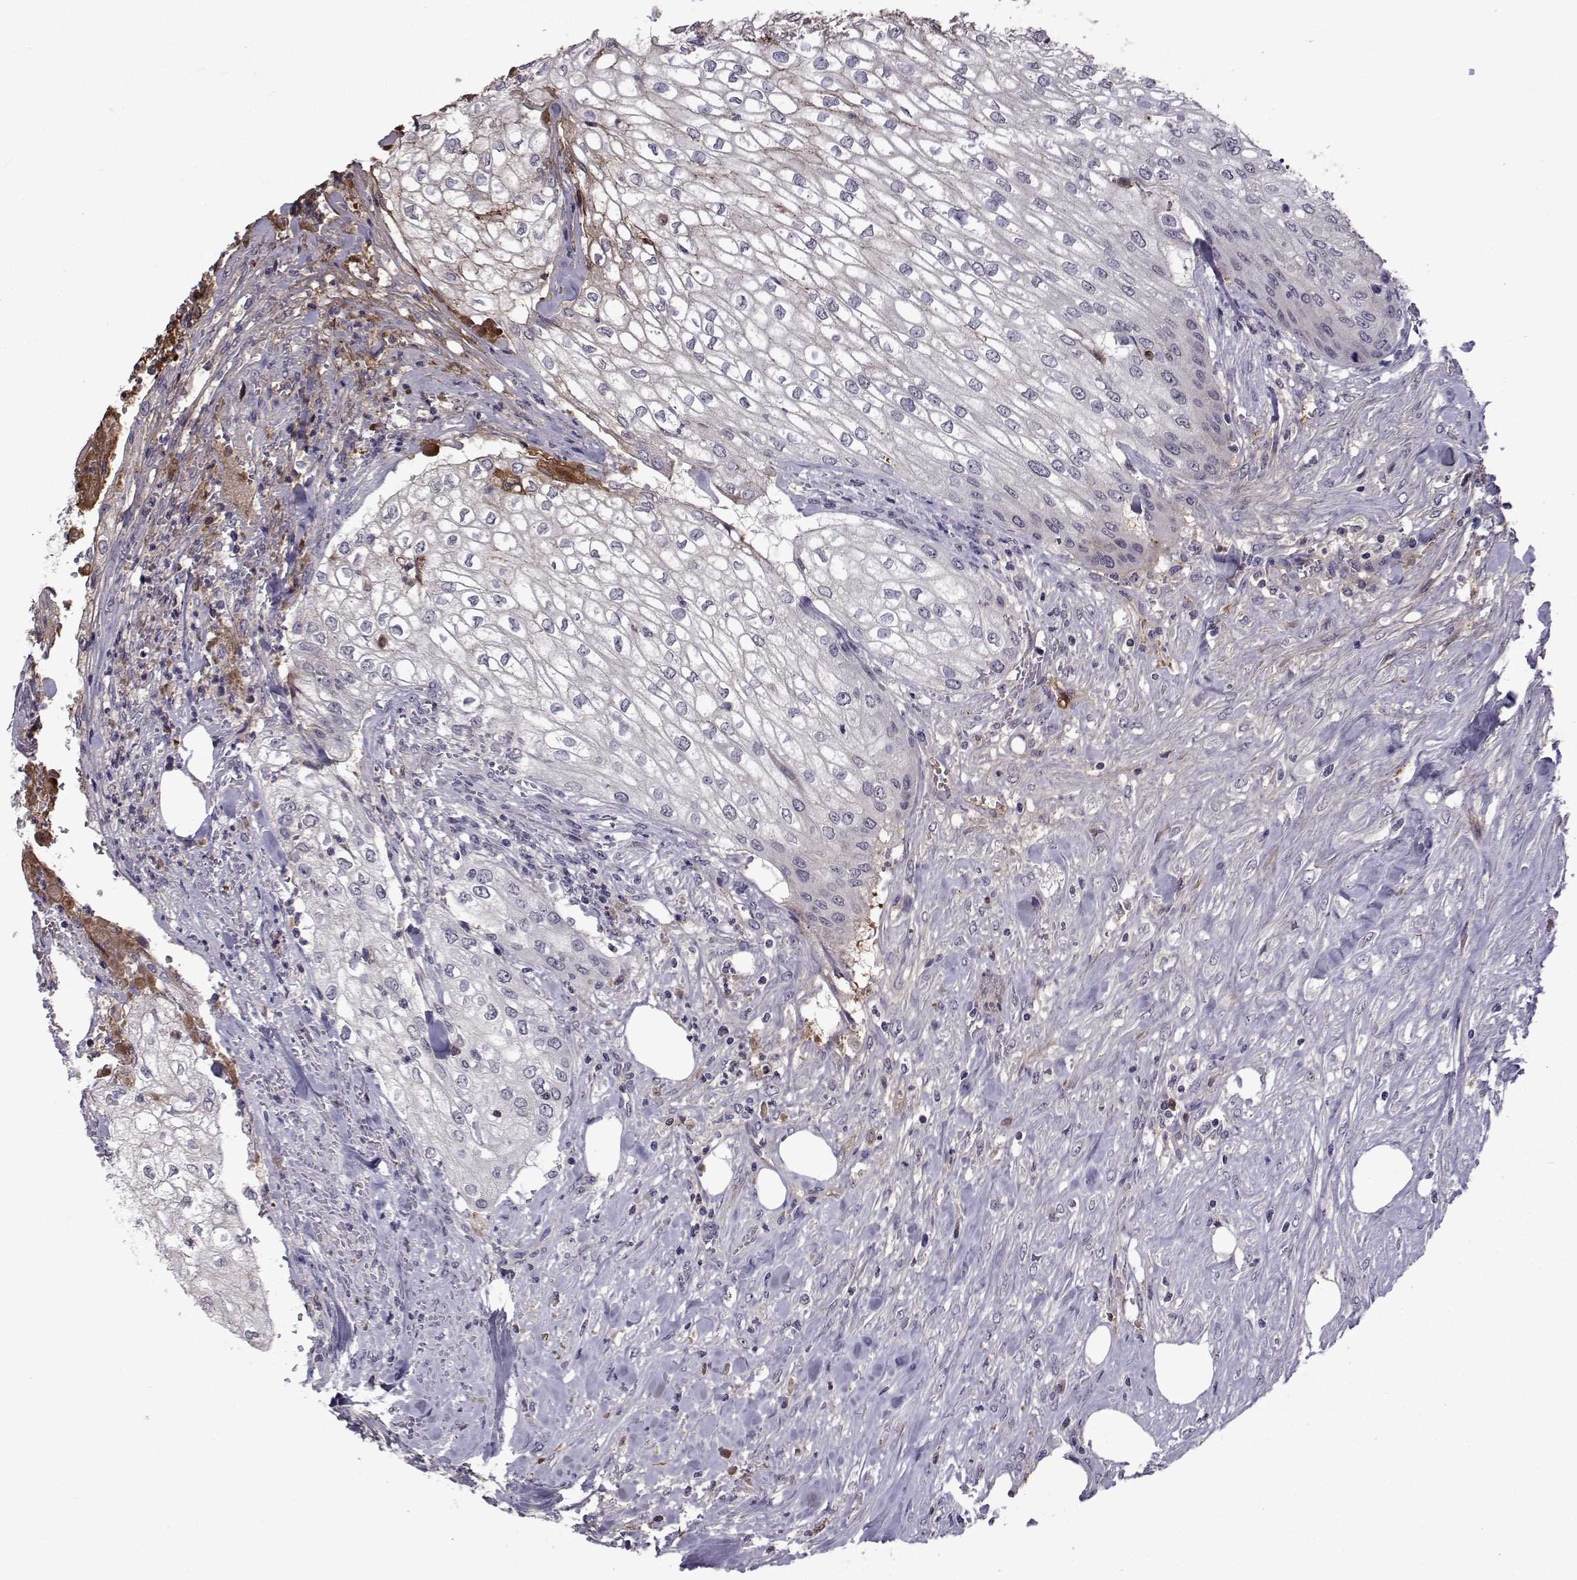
{"staining": {"intensity": "negative", "quantity": "none", "location": "none"}, "tissue": "urothelial cancer", "cell_type": "Tumor cells", "image_type": "cancer", "snomed": [{"axis": "morphology", "description": "Urothelial carcinoma, High grade"}, {"axis": "topography", "description": "Urinary bladder"}], "caption": "IHC of human urothelial cancer demonstrates no expression in tumor cells.", "gene": "TNFRSF11B", "patient": {"sex": "male", "age": 62}}